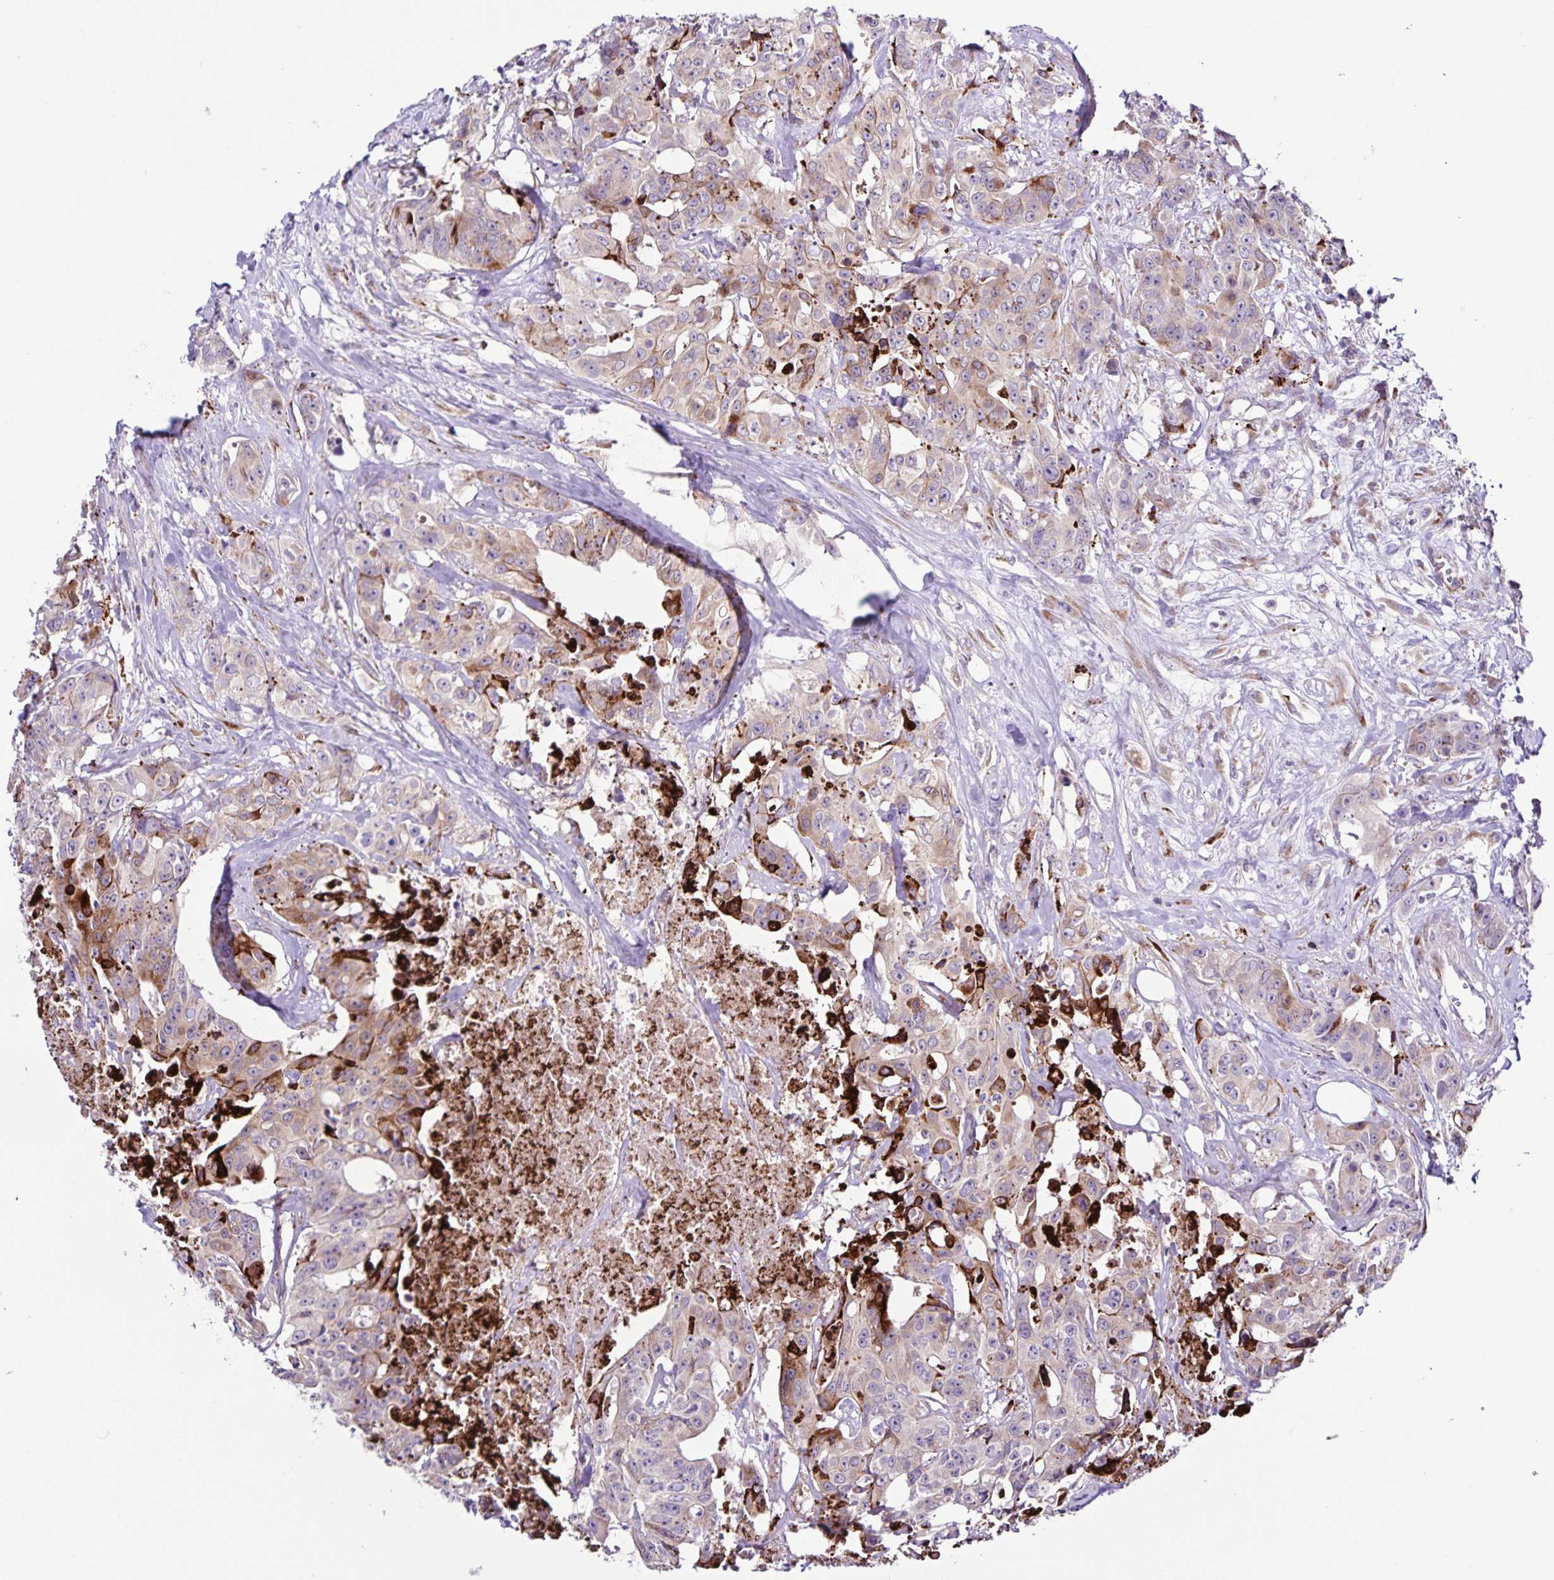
{"staining": {"intensity": "weak", "quantity": "25%-75%", "location": "cytoplasmic/membranous"}, "tissue": "colorectal cancer", "cell_type": "Tumor cells", "image_type": "cancer", "snomed": [{"axis": "morphology", "description": "Adenocarcinoma, NOS"}, {"axis": "topography", "description": "Rectum"}], "caption": "Immunohistochemistry of colorectal cancer displays low levels of weak cytoplasmic/membranous positivity in about 25%-75% of tumor cells.", "gene": "OSBPL5", "patient": {"sex": "female", "age": 62}}